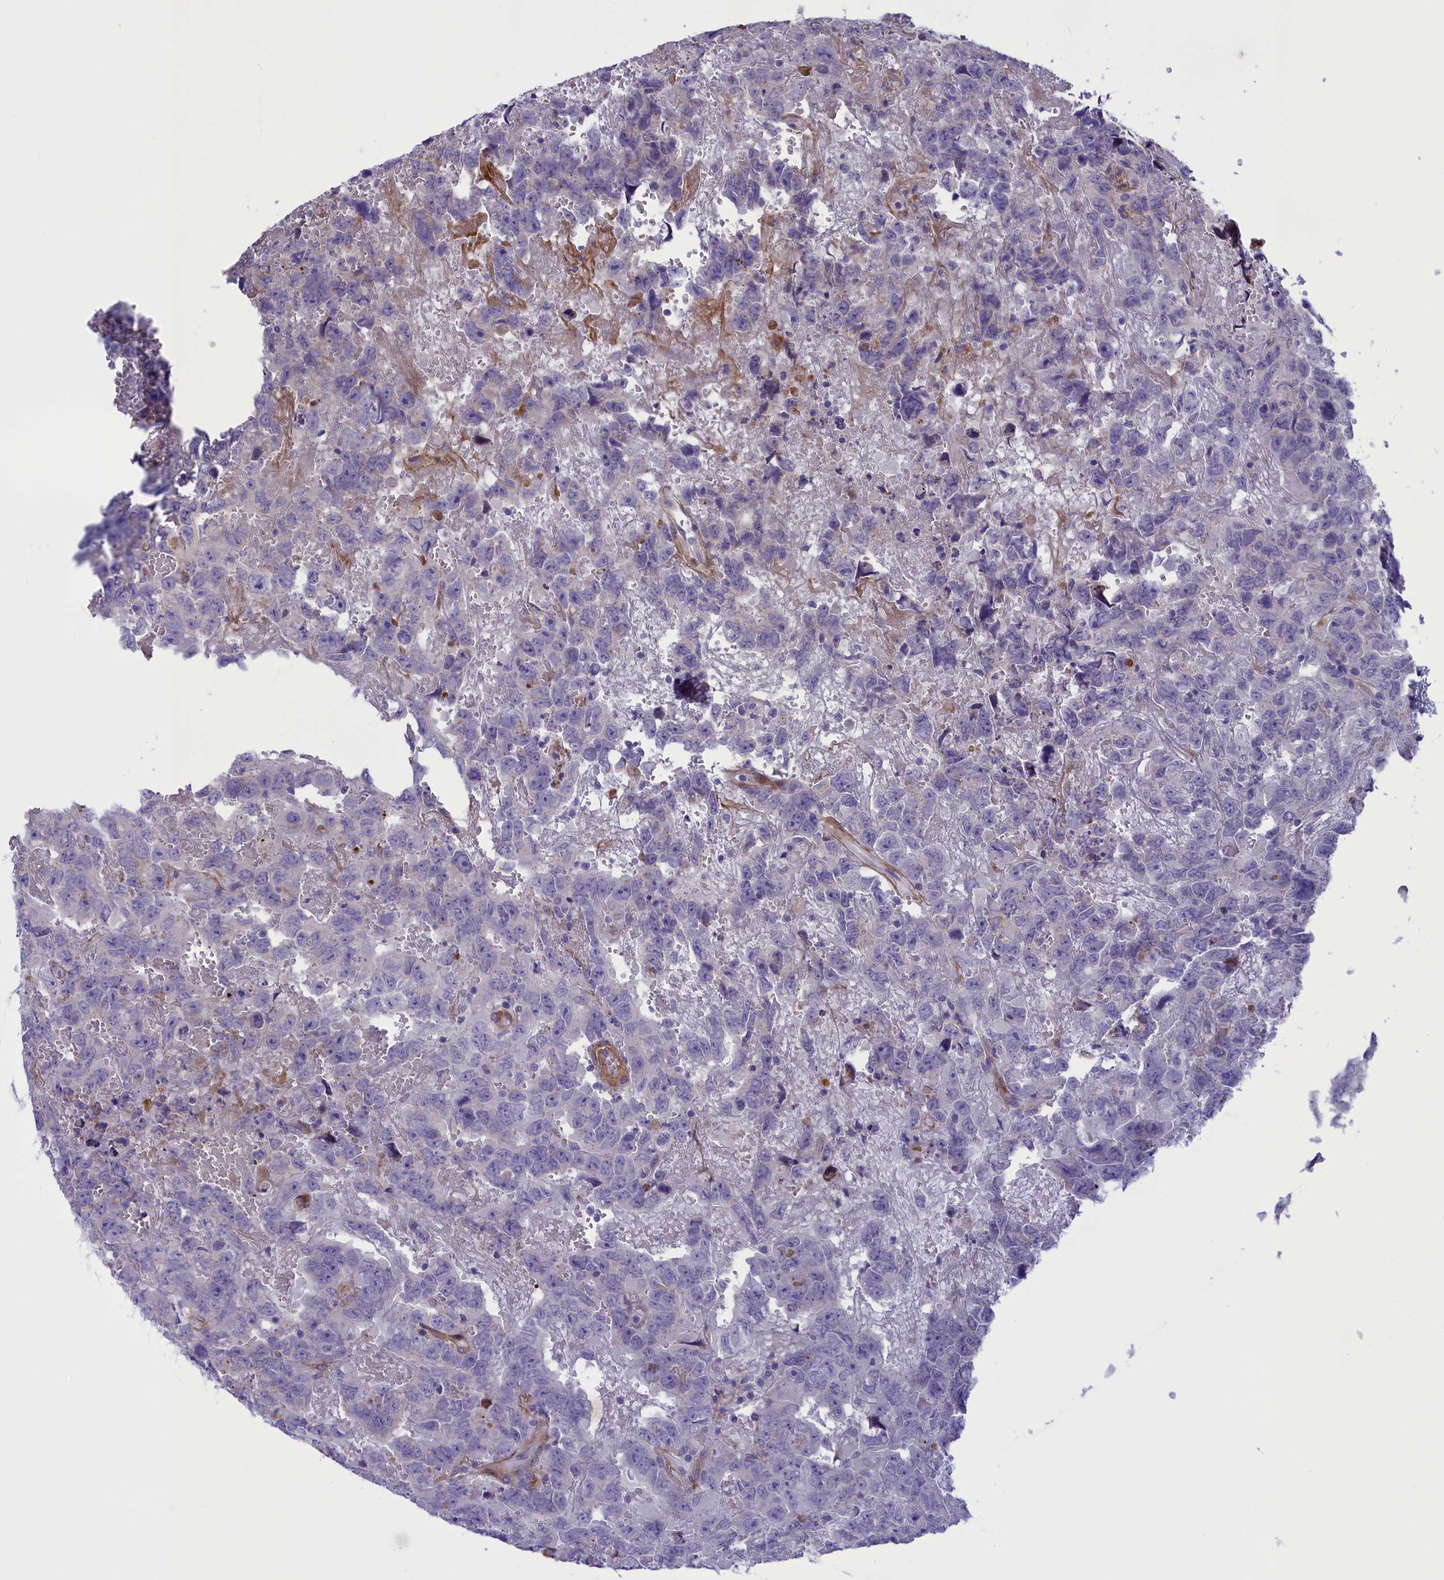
{"staining": {"intensity": "negative", "quantity": "none", "location": "none"}, "tissue": "testis cancer", "cell_type": "Tumor cells", "image_type": "cancer", "snomed": [{"axis": "morphology", "description": "Carcinoma, Embryonal, NOS"}, {"axis": "topography", "description": "Testis"}], "caption": "DAB (3,3'-diaminobenzidine) immunohistochemical staining of human testis cancer demonstrates no significant expression in tumor cells.", "gene": "LOXL1", "patient": {"sex": "male", "age": 45}}